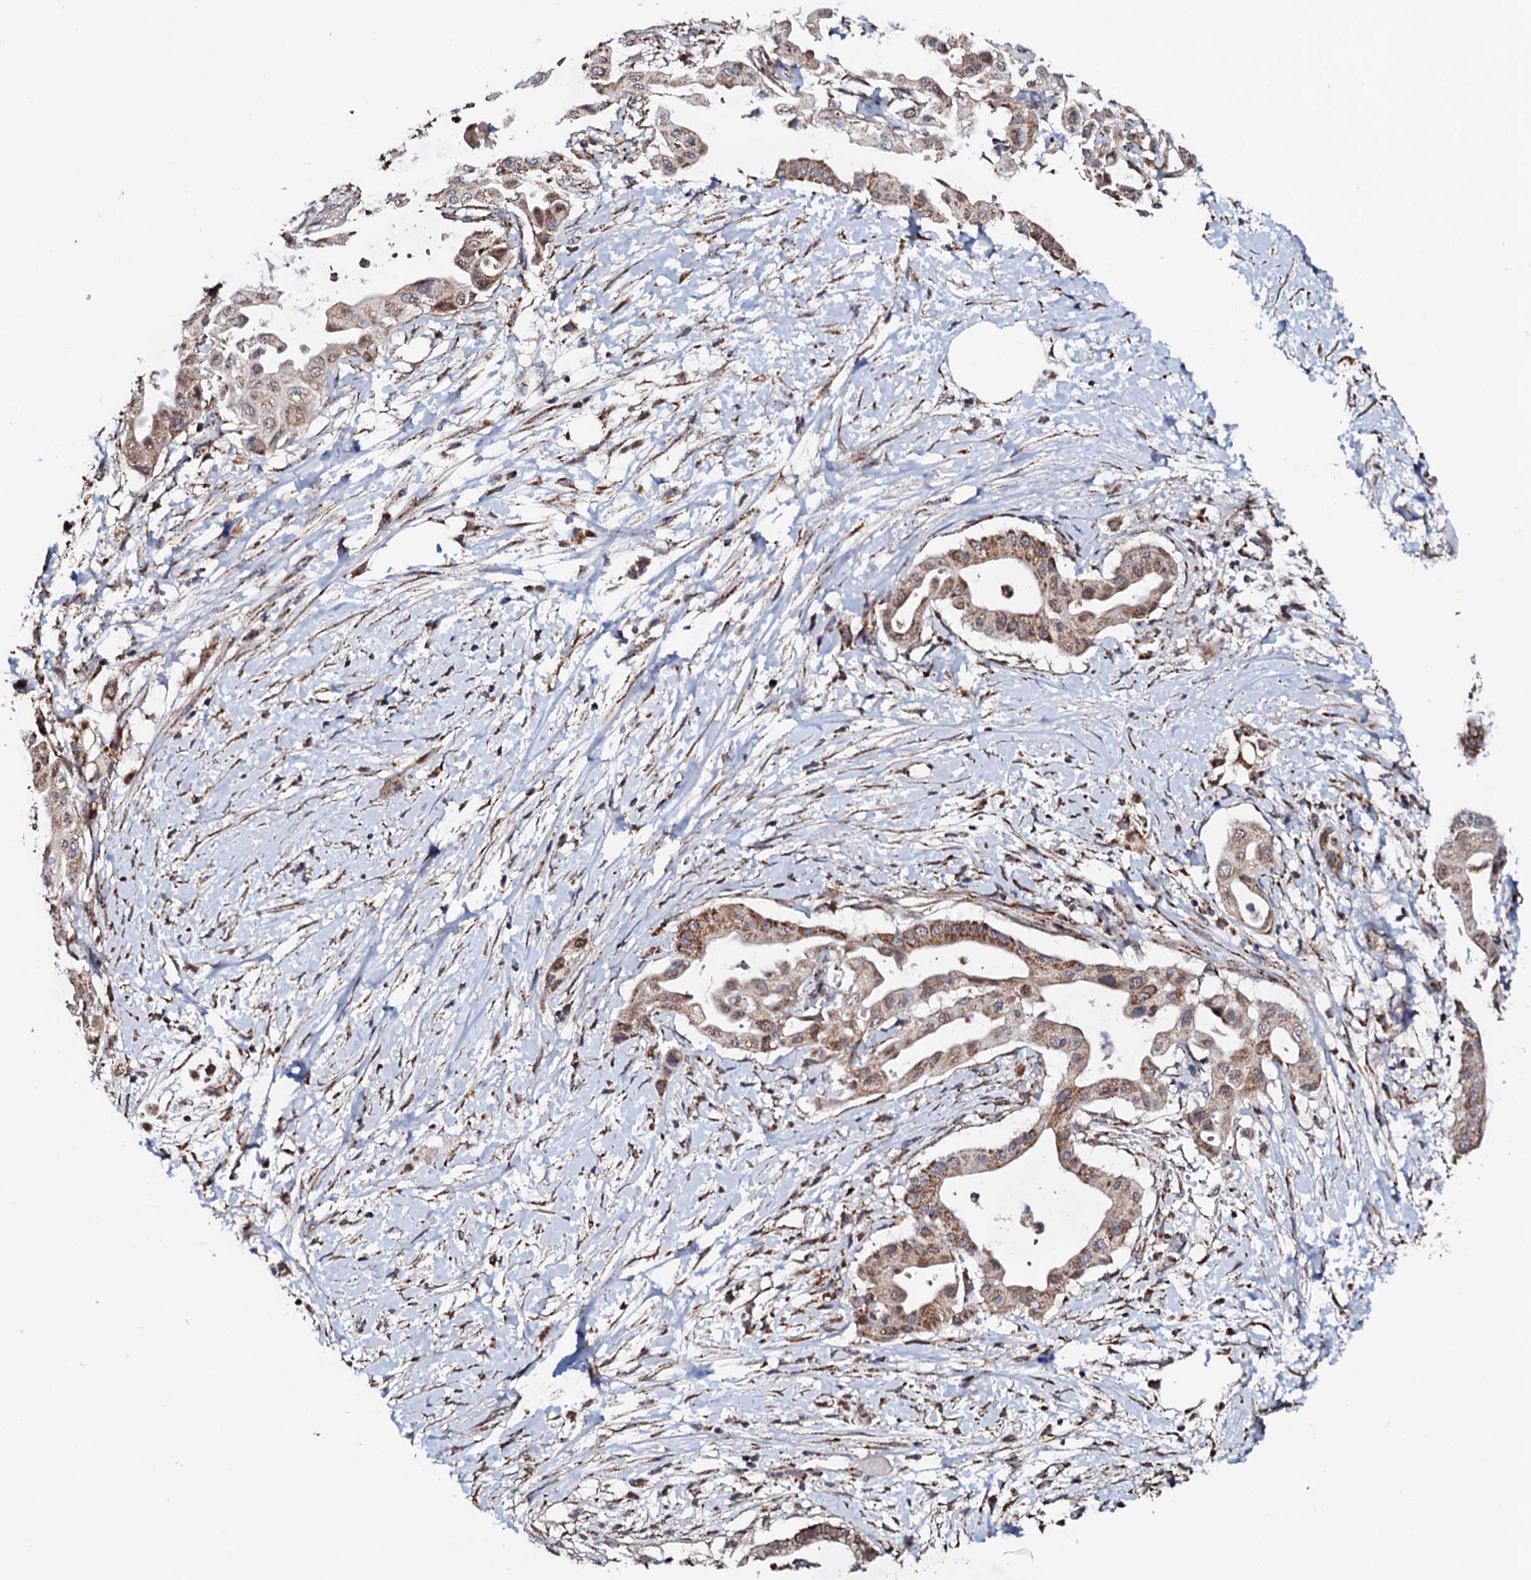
{"staining": {"intensity": "moderate", "quantity": ">75%", "location": "cytoplasmic/membranous"}, "tissue": "pancreatic cancer", "cell_type": "Tumor cells", "image_type": "cancer", "snomed": [{"axis": "morphology", "description": "Adenocarcinoma, NOS"}, {"axis": "topography", "description": "Pancreas"}], "caption": "Pancreatic cancer tissue shows moderate cytoplasmic/membranous positivity in approximately >75% of tumor cells", "gene": "MTIF3", "patient": {"sex": "male", "age": 68}}